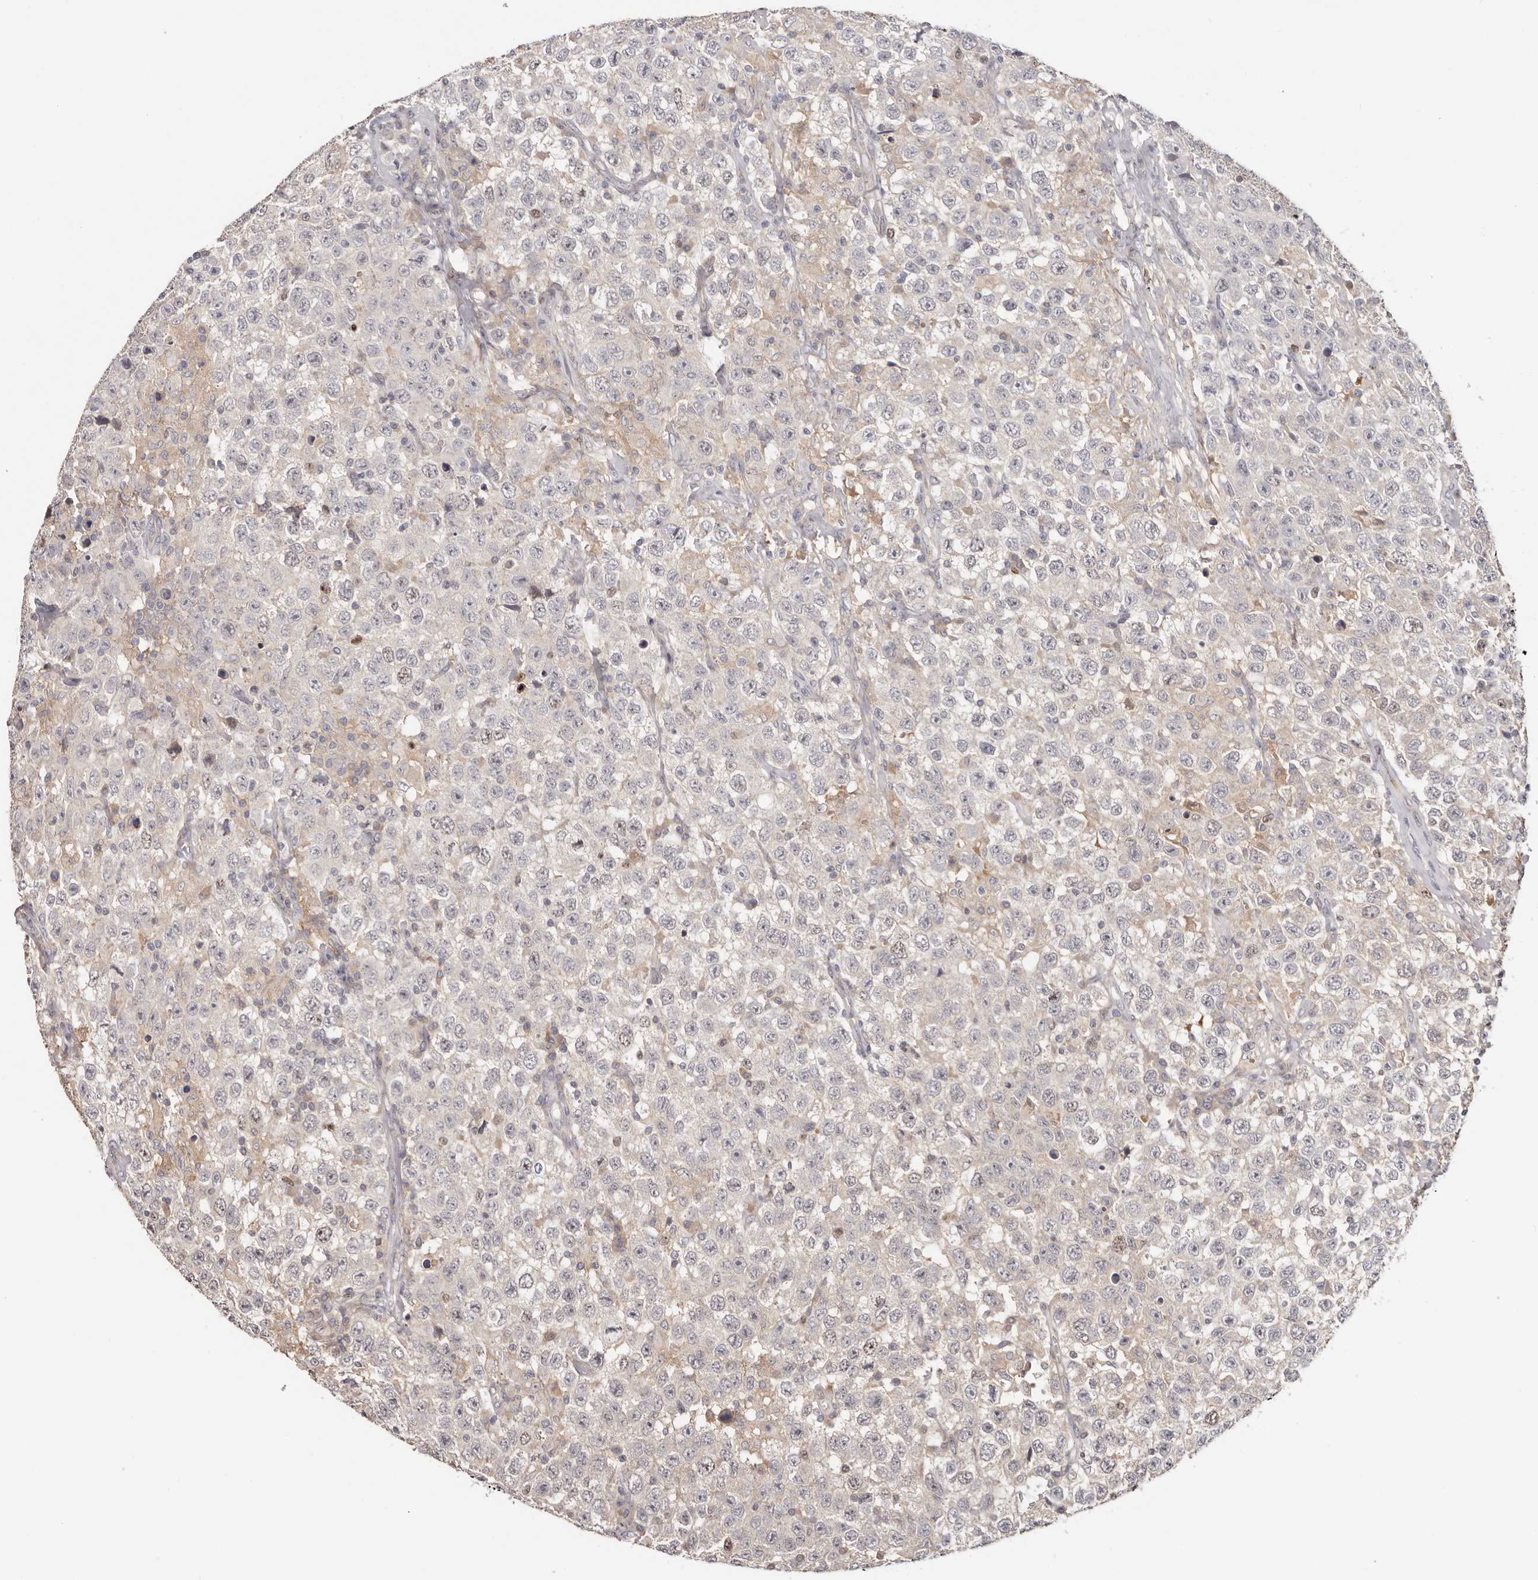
{"staining": {"intensity": "weak", "quantity": "<25%", "location": "cytoplasmic/membranous"}, "tissue": "testis cancer", "cell_type": "Tumor cells", "image_type": "cancer", "snomed": [{"axis": "morphology", "description": "Seminoma, NOS"}, {"axis": "topography", "description": "Testis"}], "caption": "The image displays no significant staining in tumor cells of testis cancer (seminoma).", "gene": "CCDC190", "patient": {"sex": "male", "age": 41}}